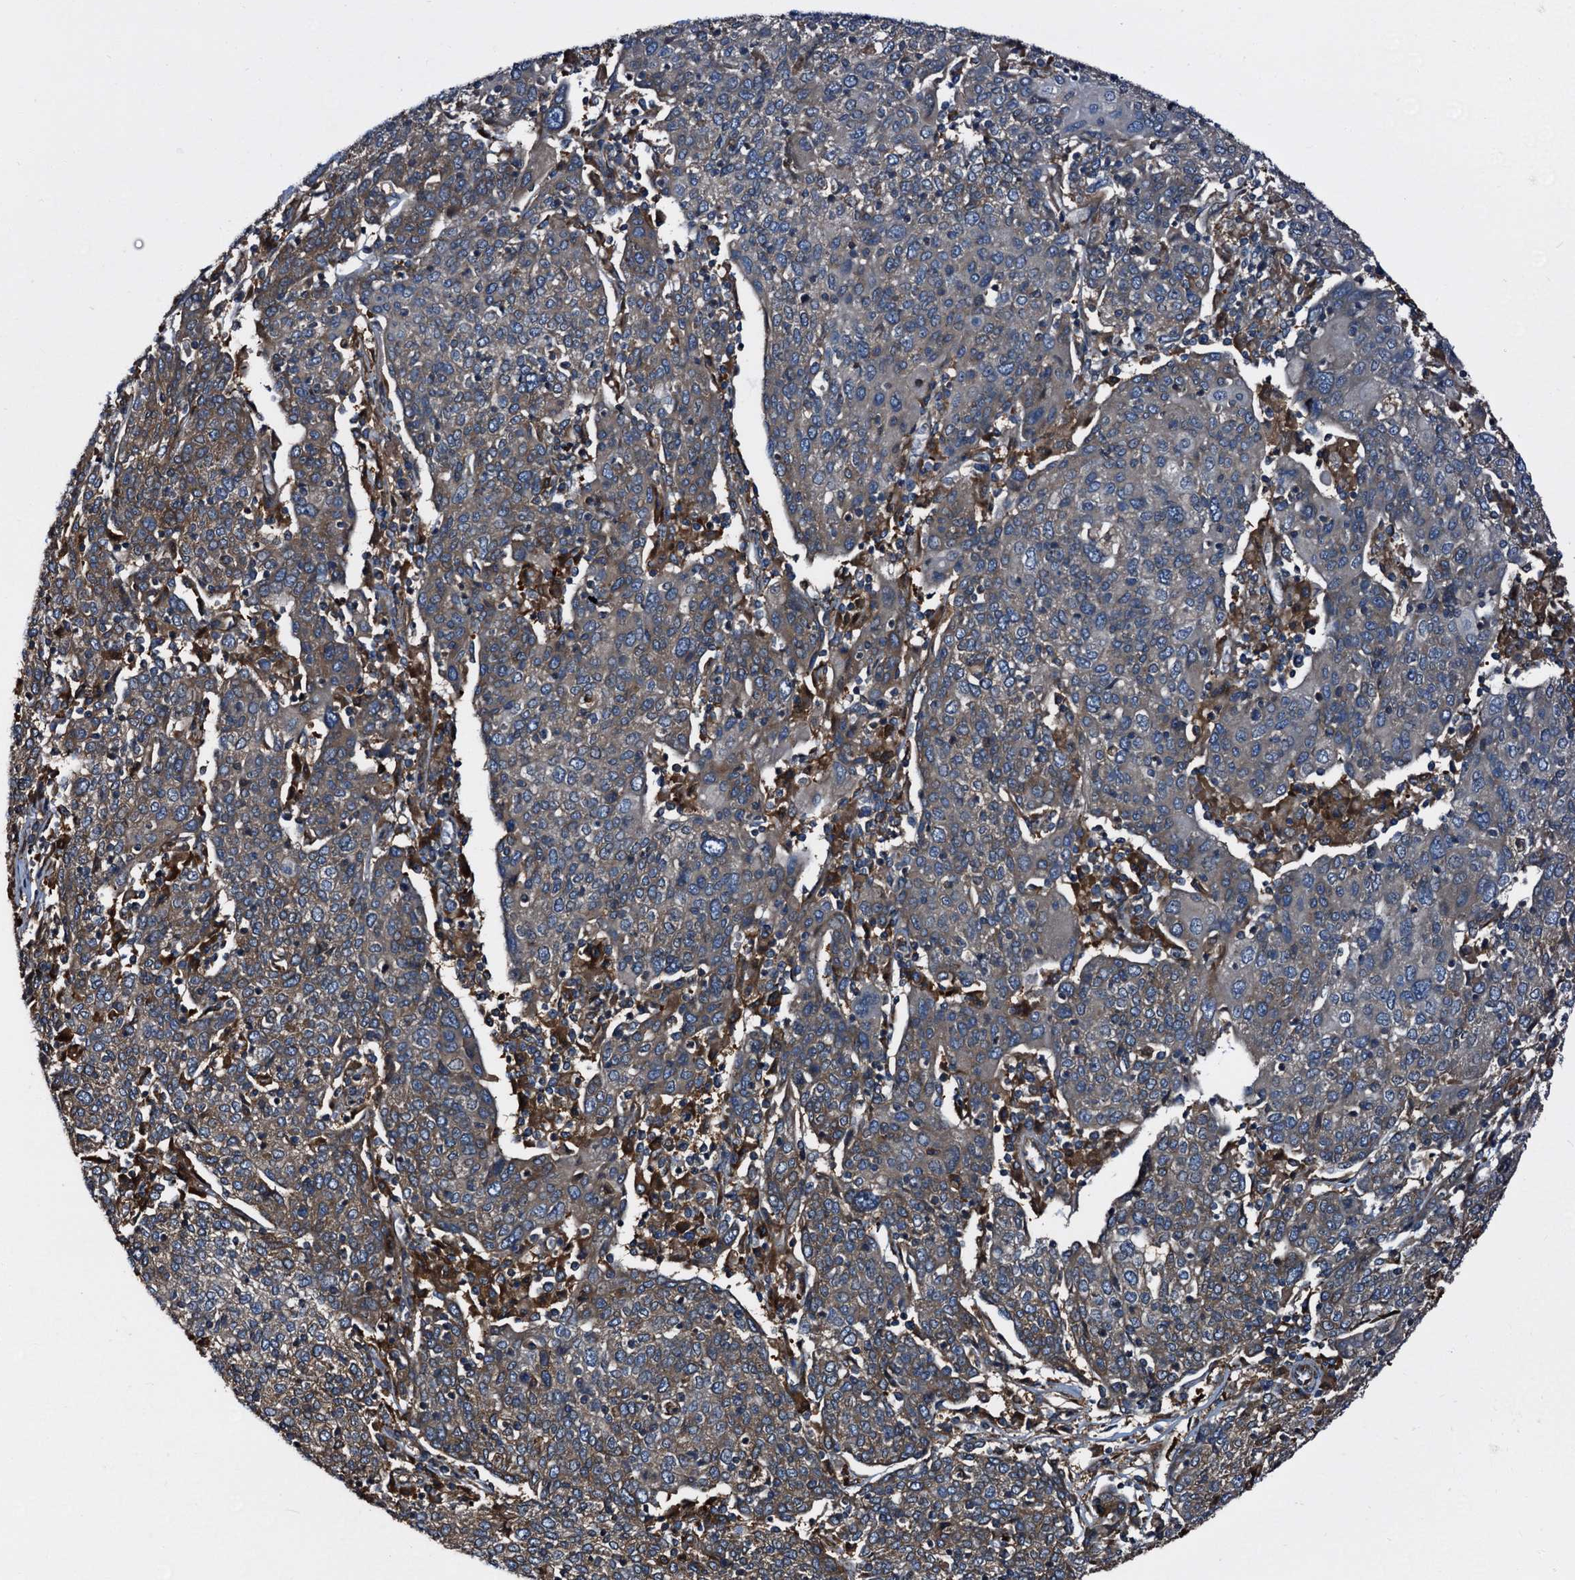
{"staining": {"intensity": "moderate", "quantity": "25%-75%", "location": "cytoplasmic/membranous"}, "tissue": "cervical cancer", "cell_type": "Tumor cells", "image_type": "cancer", "snomed": [{"axis": "morphology", "description": "Squamous cell carcinoma, NOS"}, {"axis": "topography", "description": "Cervix"}], "caption": "Immunohistochemistry photomicrograph of neoplastic tissue: human cervical cancer (squamous cell carcinoma) stained using immunohistochemistry (IHC) shows medium levels of moderate protein expression localized specifically in the cytoplasmic/membranous of tumor cells, appearing as a cytoplasmic/membranous brown color.", "gene": "PEX5", "patient": {"sex": "female", "age": 67}}